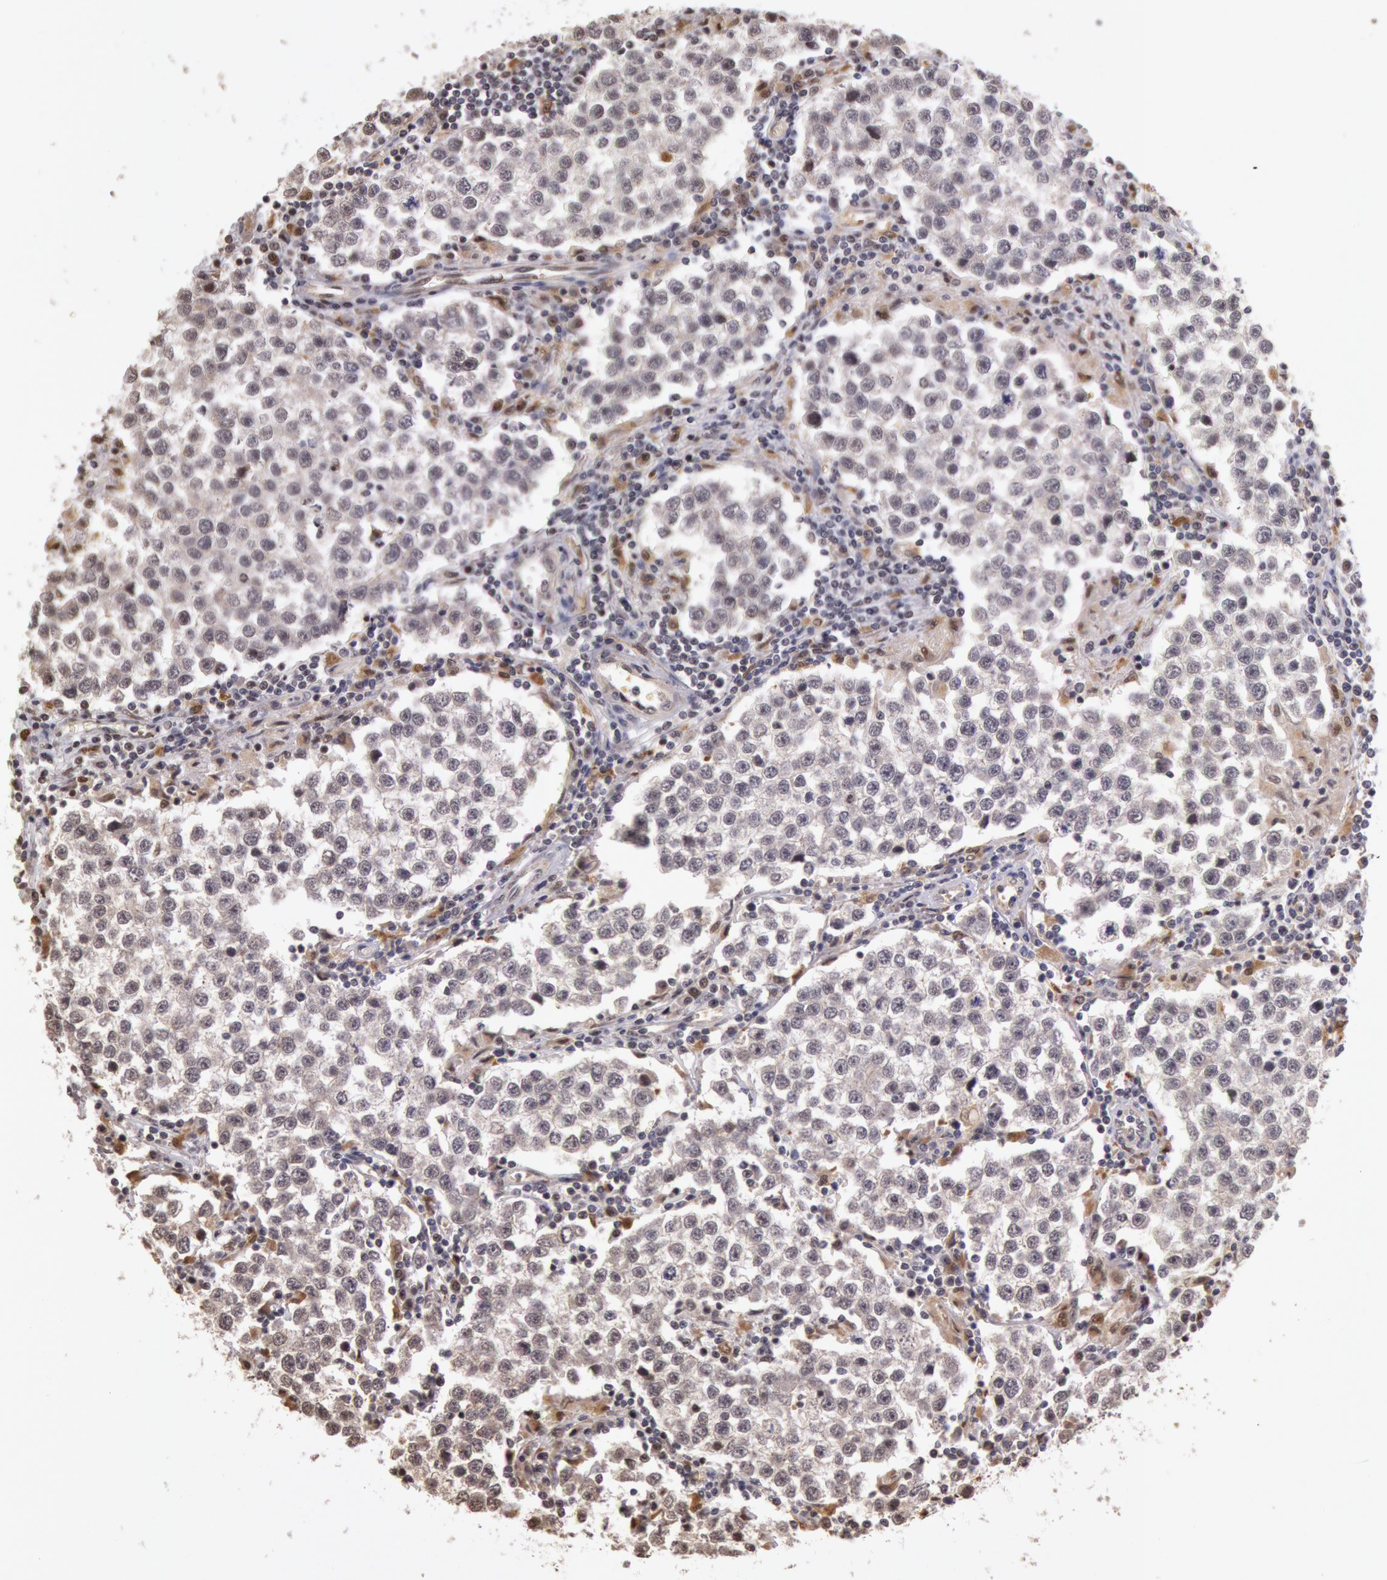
{"staining": {"intensity": "negative", "quantity": "none", "location": "none"}, "tissue": "testis cancer", "cell_type": "Tumor cells", "image_type": "cancer", "snomed": [{"axis": "morphology", "description": "Seminoma, NOS"}, {"axis": "topography", "description": "Testis"}], "caption": "Tumor cells are negative for brown protein staining in seminoma (testis). (DAB immunohistochemistry with hematoxylin counter stain).", "gene": "LIG4", "patient": {"sex": "male", "age": 36}}